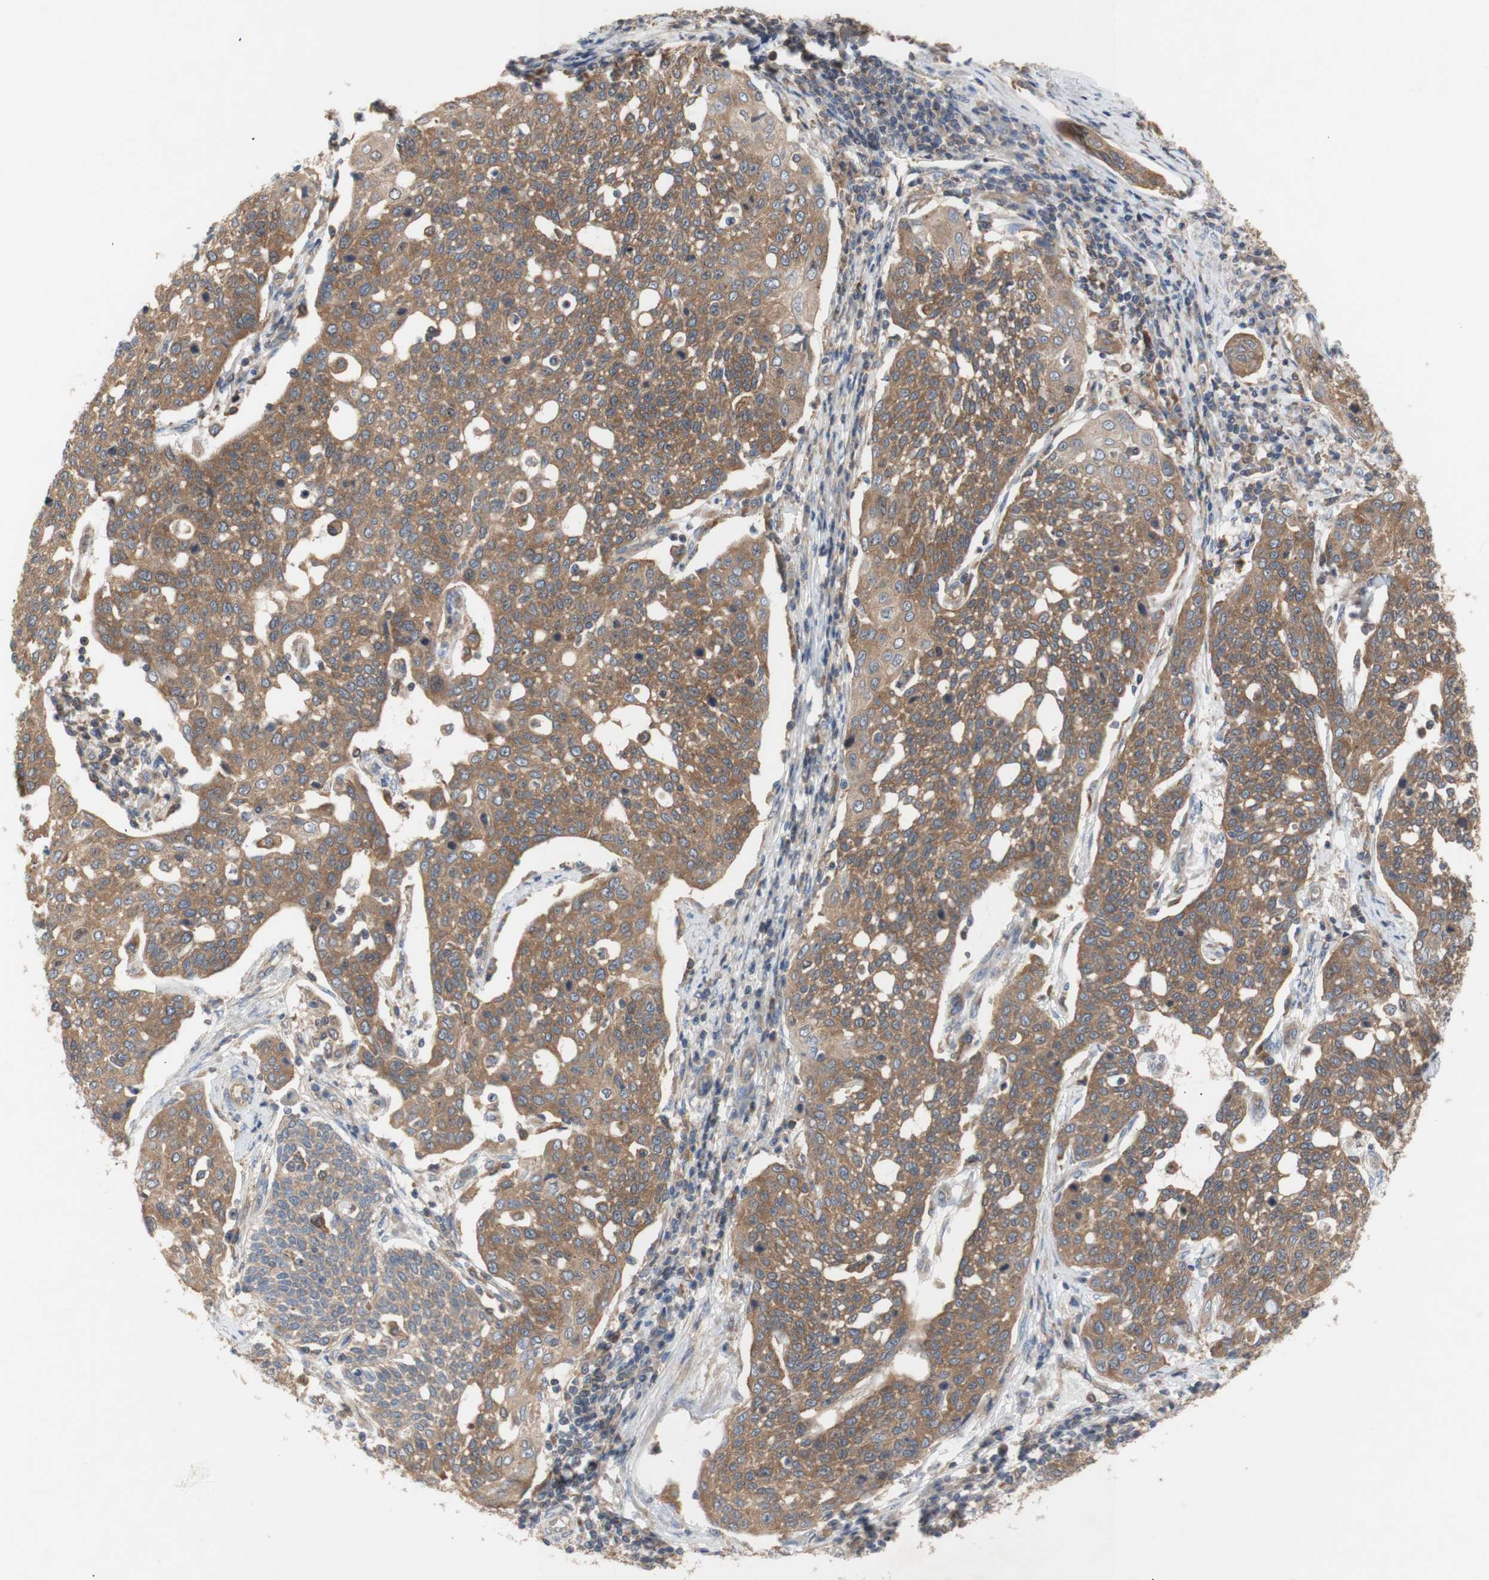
{"staining": {"intensity": "moderate", "quantity": ">75%", "location": "cytoplasmic/membranous"}, "tissue": "cervical cancer", "cell_type": "Tumor cells", "image_type": "cancer", "snomed": [{"axis": "morphology", "description": "Squamous cell carcinoma, NOS"}, {"axis": "topography", "description": "Cervix"}], "caption": "Moderate cytoplasmic/membranous protein expression is identified in about >75% of tumor cells in cervical cancer (squamous cell carcinoma).", "gene": "IKBKG", "patient": {"sex": "female", "age": 34}}